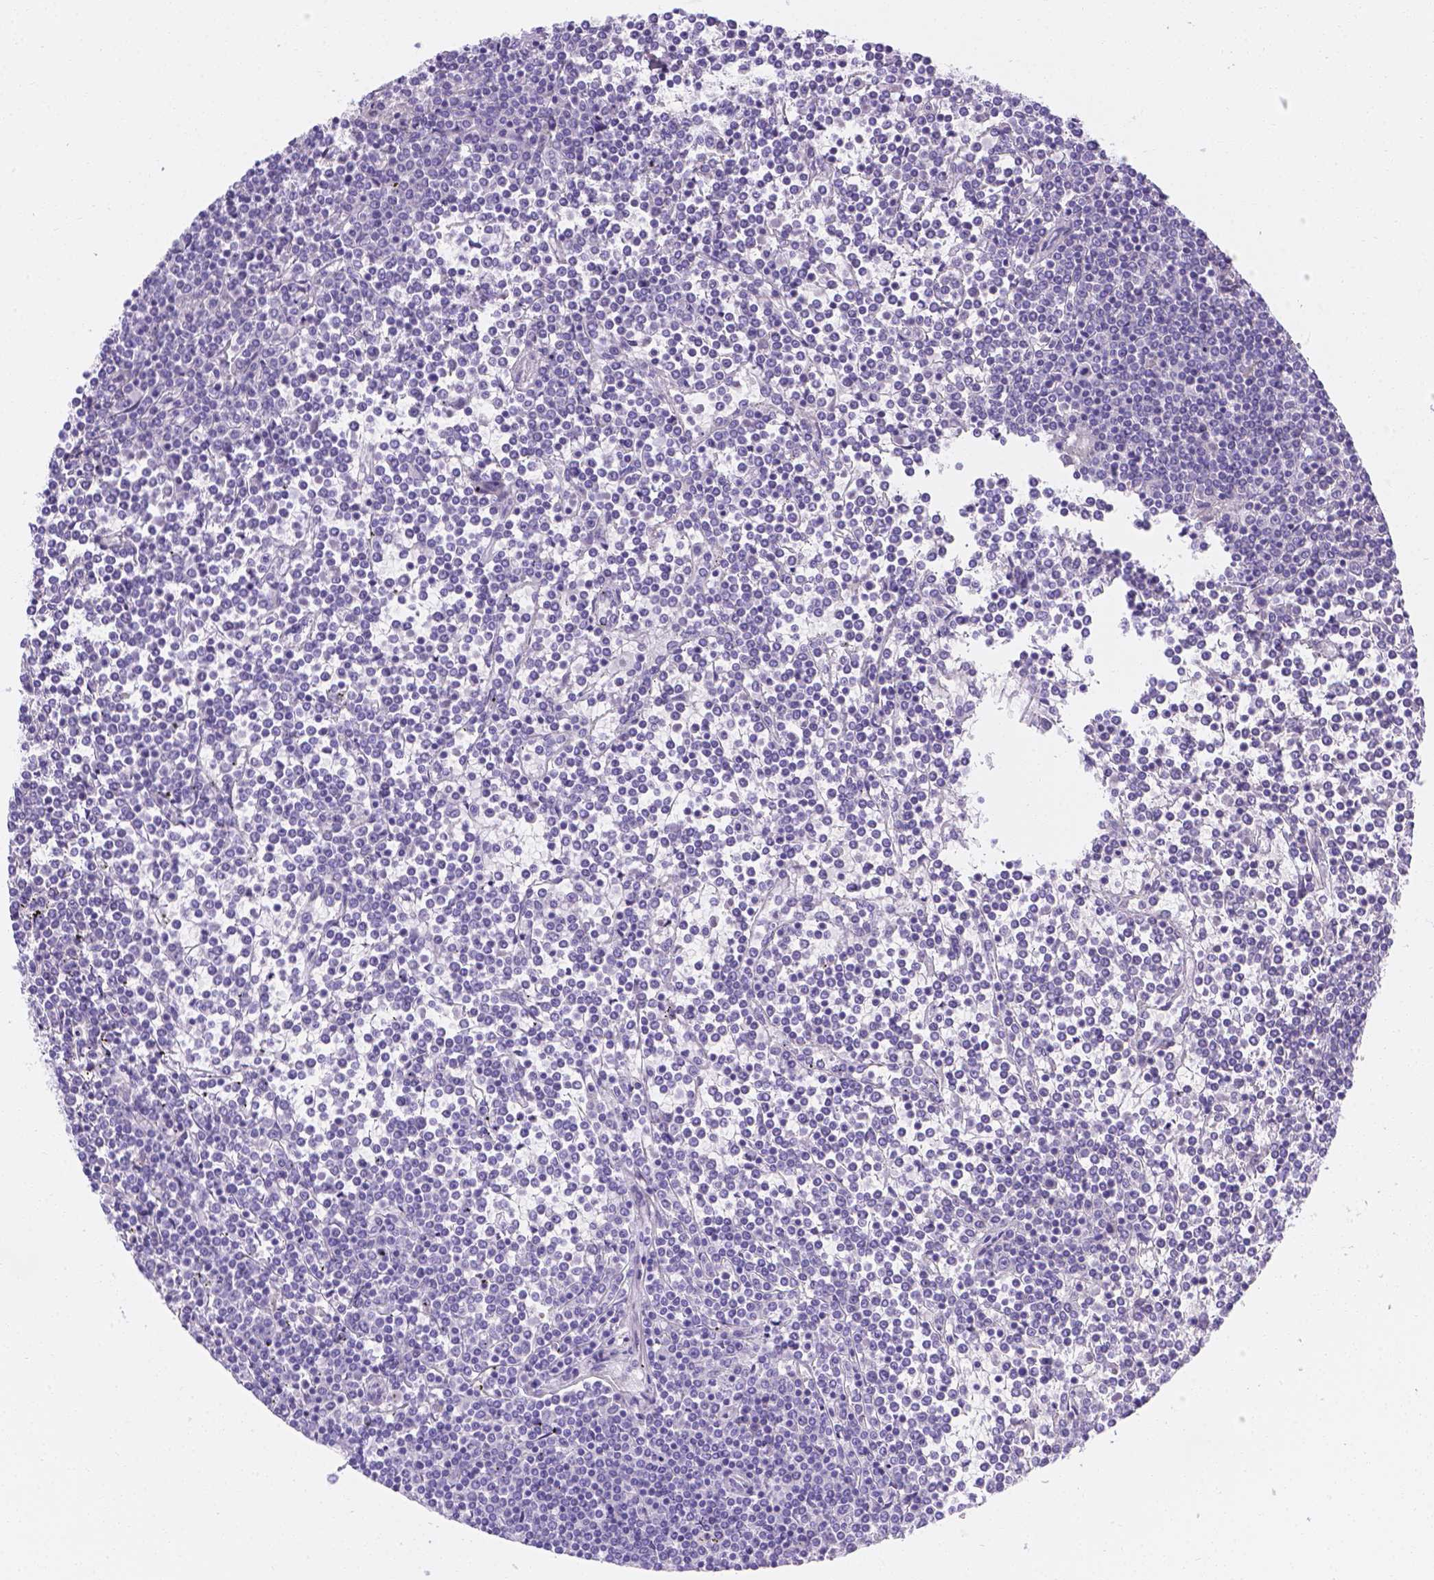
{"staining": {"intensity": "negative", "quantity": "none", "location": "none"}, "tissue": "lymphoma", "cell_type": "Tumor cells", "image_type": "cancer", "snomed": [{"axis": "morphology", "description": "Malignant lymphoma, non-Hodgkin's type, Low grade"}, {"axis": "topography", "description": "Spleen"}], "caption": "Immunohistochemical staining of human lymphoma exhibits no significant staining in tumor cells.", "gene": "MLN", "patient": {"sex": "female", "age": 19}}